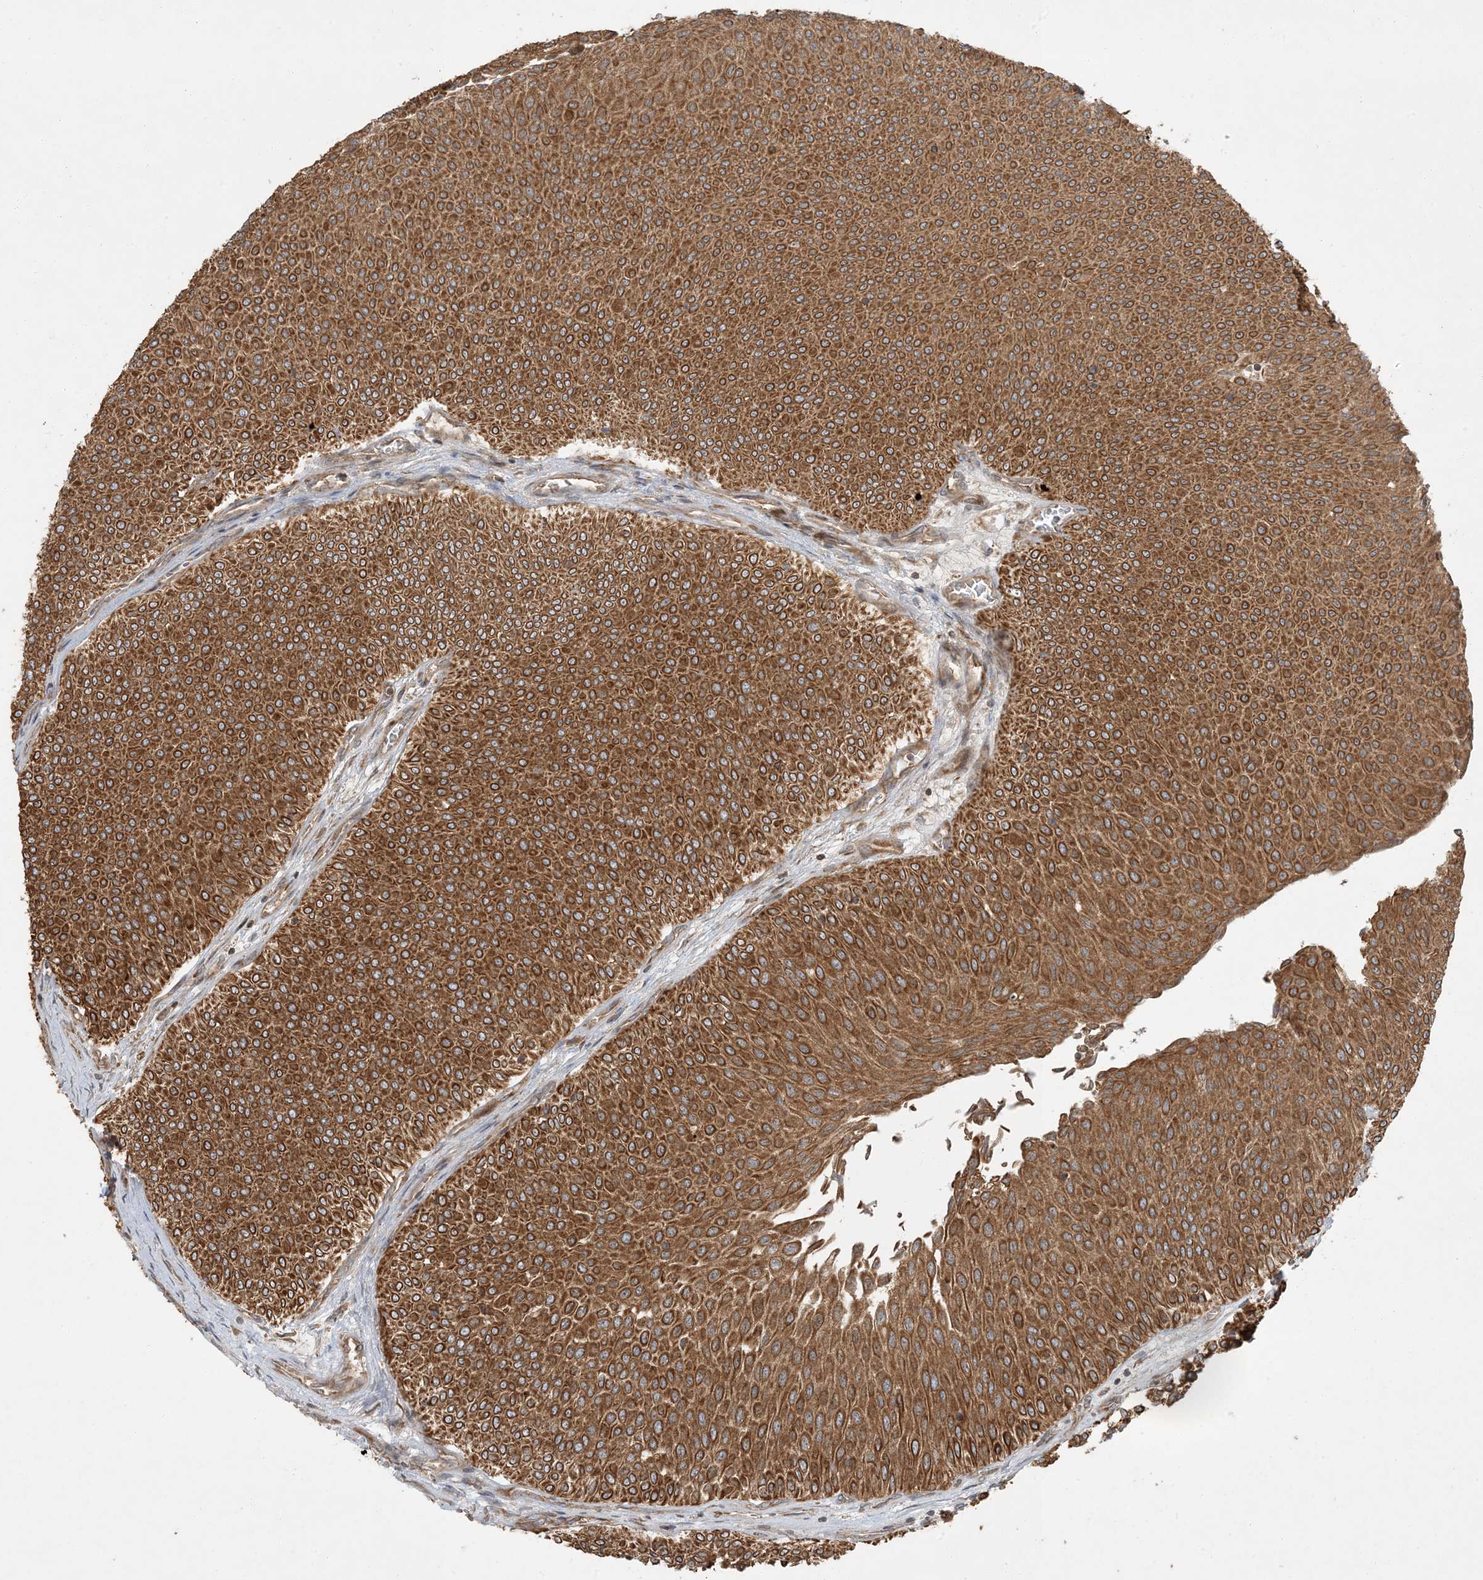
{"staining": {"intensity": "strong", "quantity": ">75%", "location": "cytoplasmic/membranous"}, "tissue": "urothelial cancer", "cell_type": "Tumor cells", "image_type": "cancer", "snomed": [{"axis": "morphology", "description": "Urothelial carcinoma, Low grade"}, {"axis": "topography", "description": "Urinary bladder"}], "caption": "Immunohistochemistry of urothelial carcinoma (low-grade) reveals high levels of strong cytoplasmic/membranous expression in approximately >75% of tumor cells.", "gene": "COMMD8", "patient": {"sex": "male", "age": 78}}